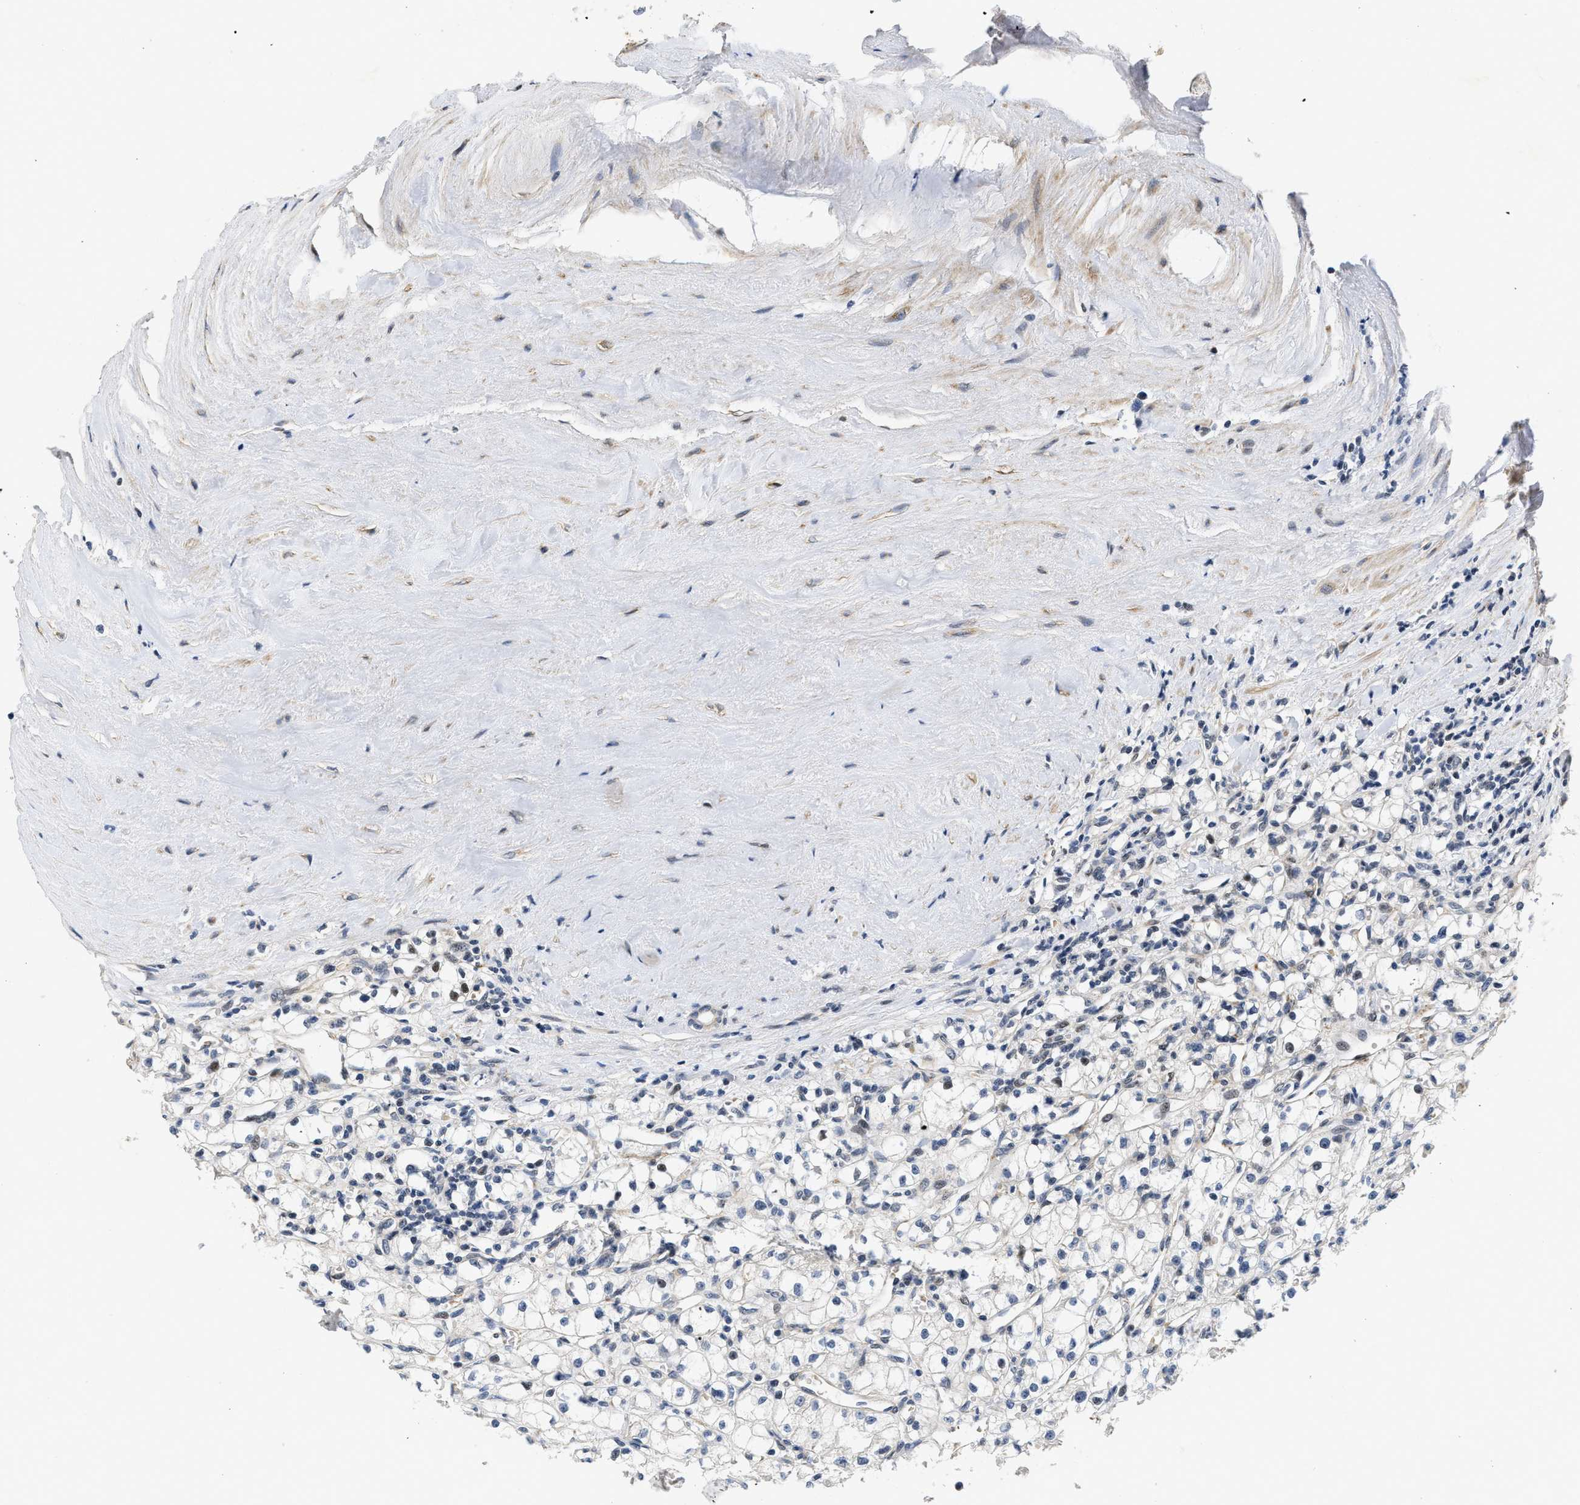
{"staining": {"intensity": "negative", "quantity": "none", "location": "none"}, "tissue": "renal cancer", "cell_type": "Tumor cells", "image_type": "cancer", "snomed": [{"axis": "morphology", "description": "Adenocarcinoma, NOS"}, {"axis": "topography", "description": "Kidney"}], "caption": "This is an immunohistochemistry (IHC) micrograph of human renal adenocarcinoma. There is no positivity in tumor cells.", "gene": "VIP", "patient": {"sex": "male", "age": 56}}